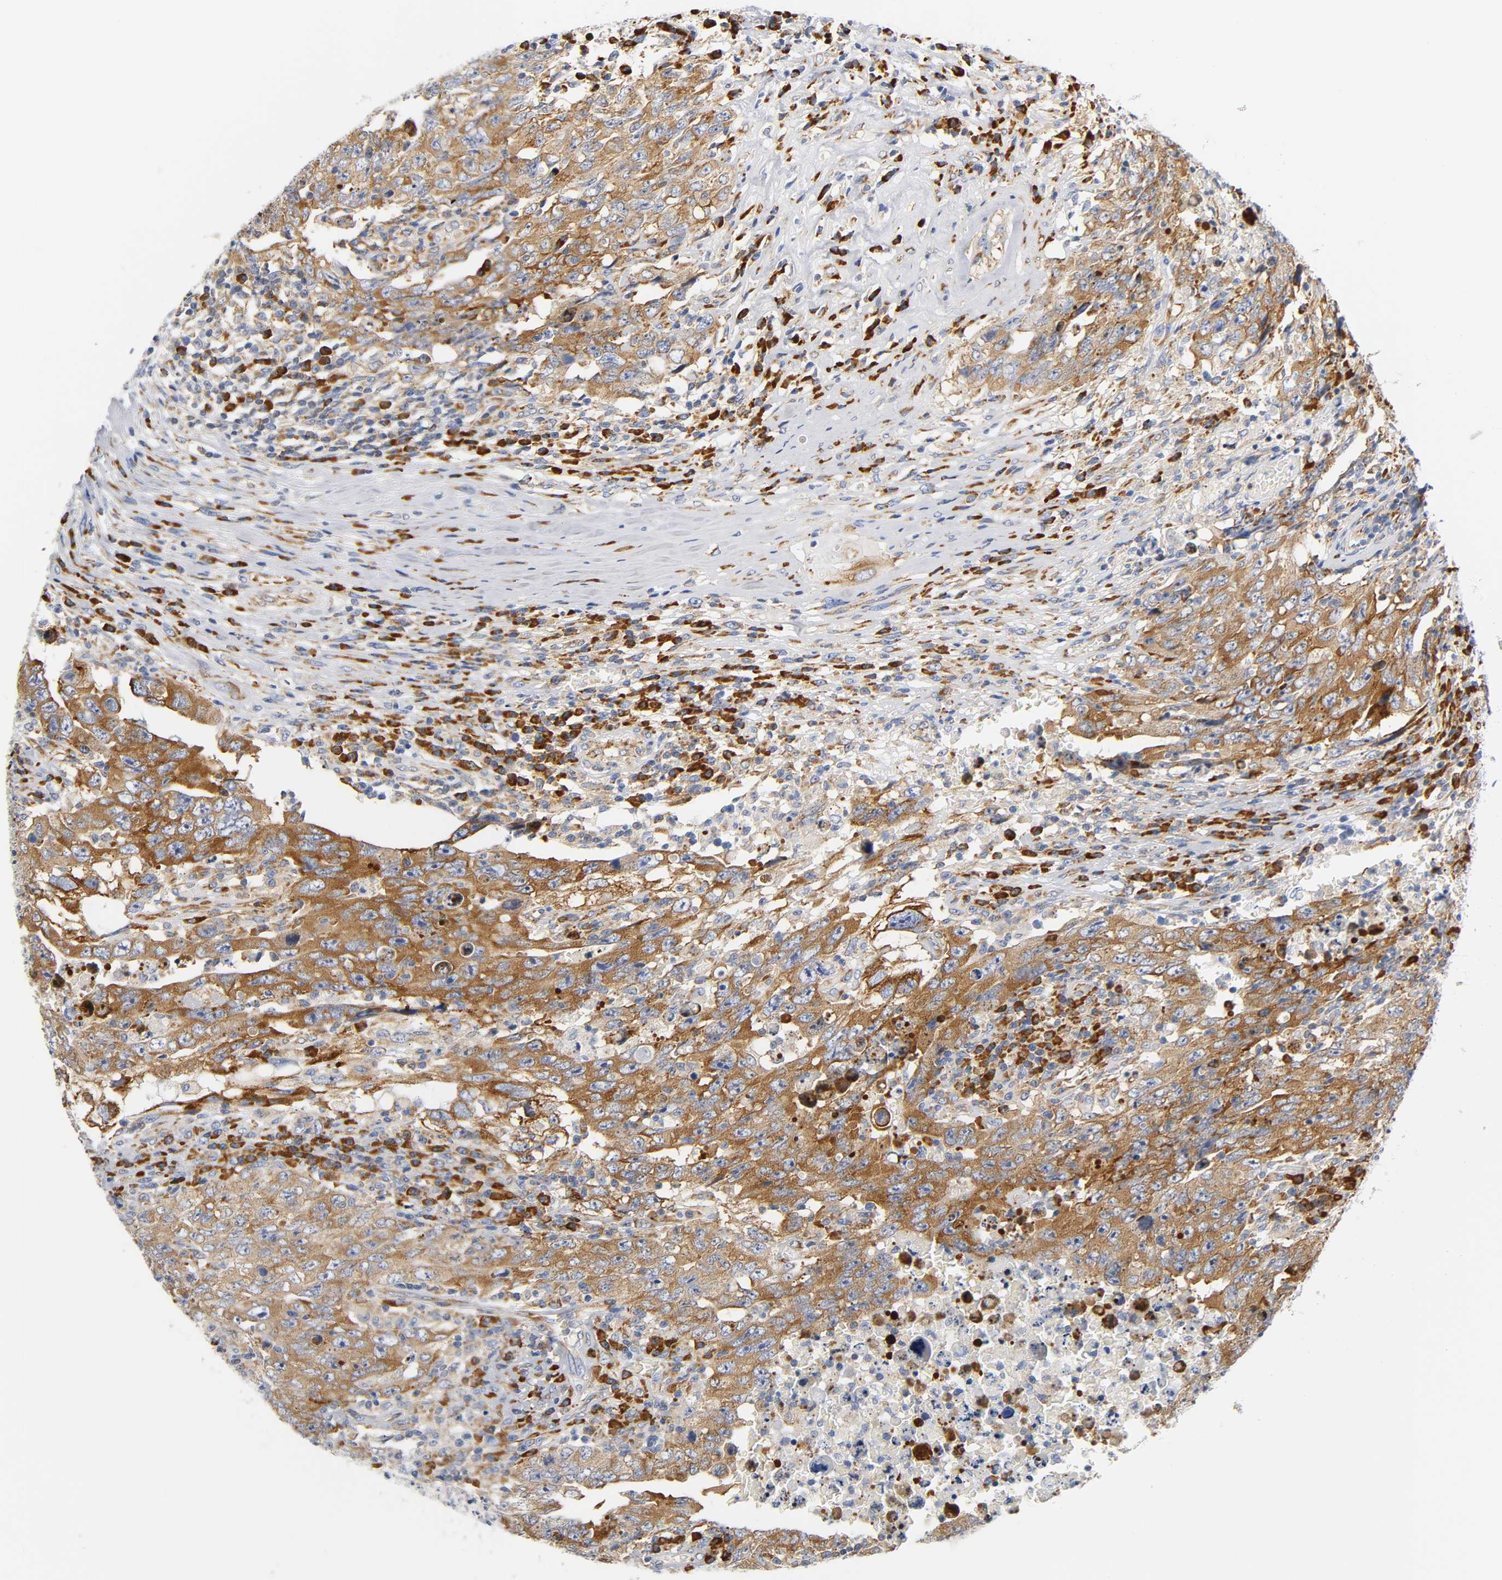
{"staining": {"intensity": "moderate", "quantity": ">75%", "location": "cytoplasmic/membranous"}, "tissue": "testis cancer", "cell_type": "Tumor cells", "image_type": "cancer", "snomed": [{"axis": "morphology", "description": "Carcinoma, Embryonal, NOS"}, {"axis": "topography", "description": "Testis"}], "caption": "Immunohistochemical staining of testis cancer reveals medium levels of moderate cytoplasmic/membranous positivity in approximately >75% of tumor cells. Using DAB (3,3'-diaminobenzidine) (brown) and hematoxylin (blue) stains, captured at high magnification using brightfield microscopy.", "gene": "REL", "patient": {"sex": "male", "age": 26}}